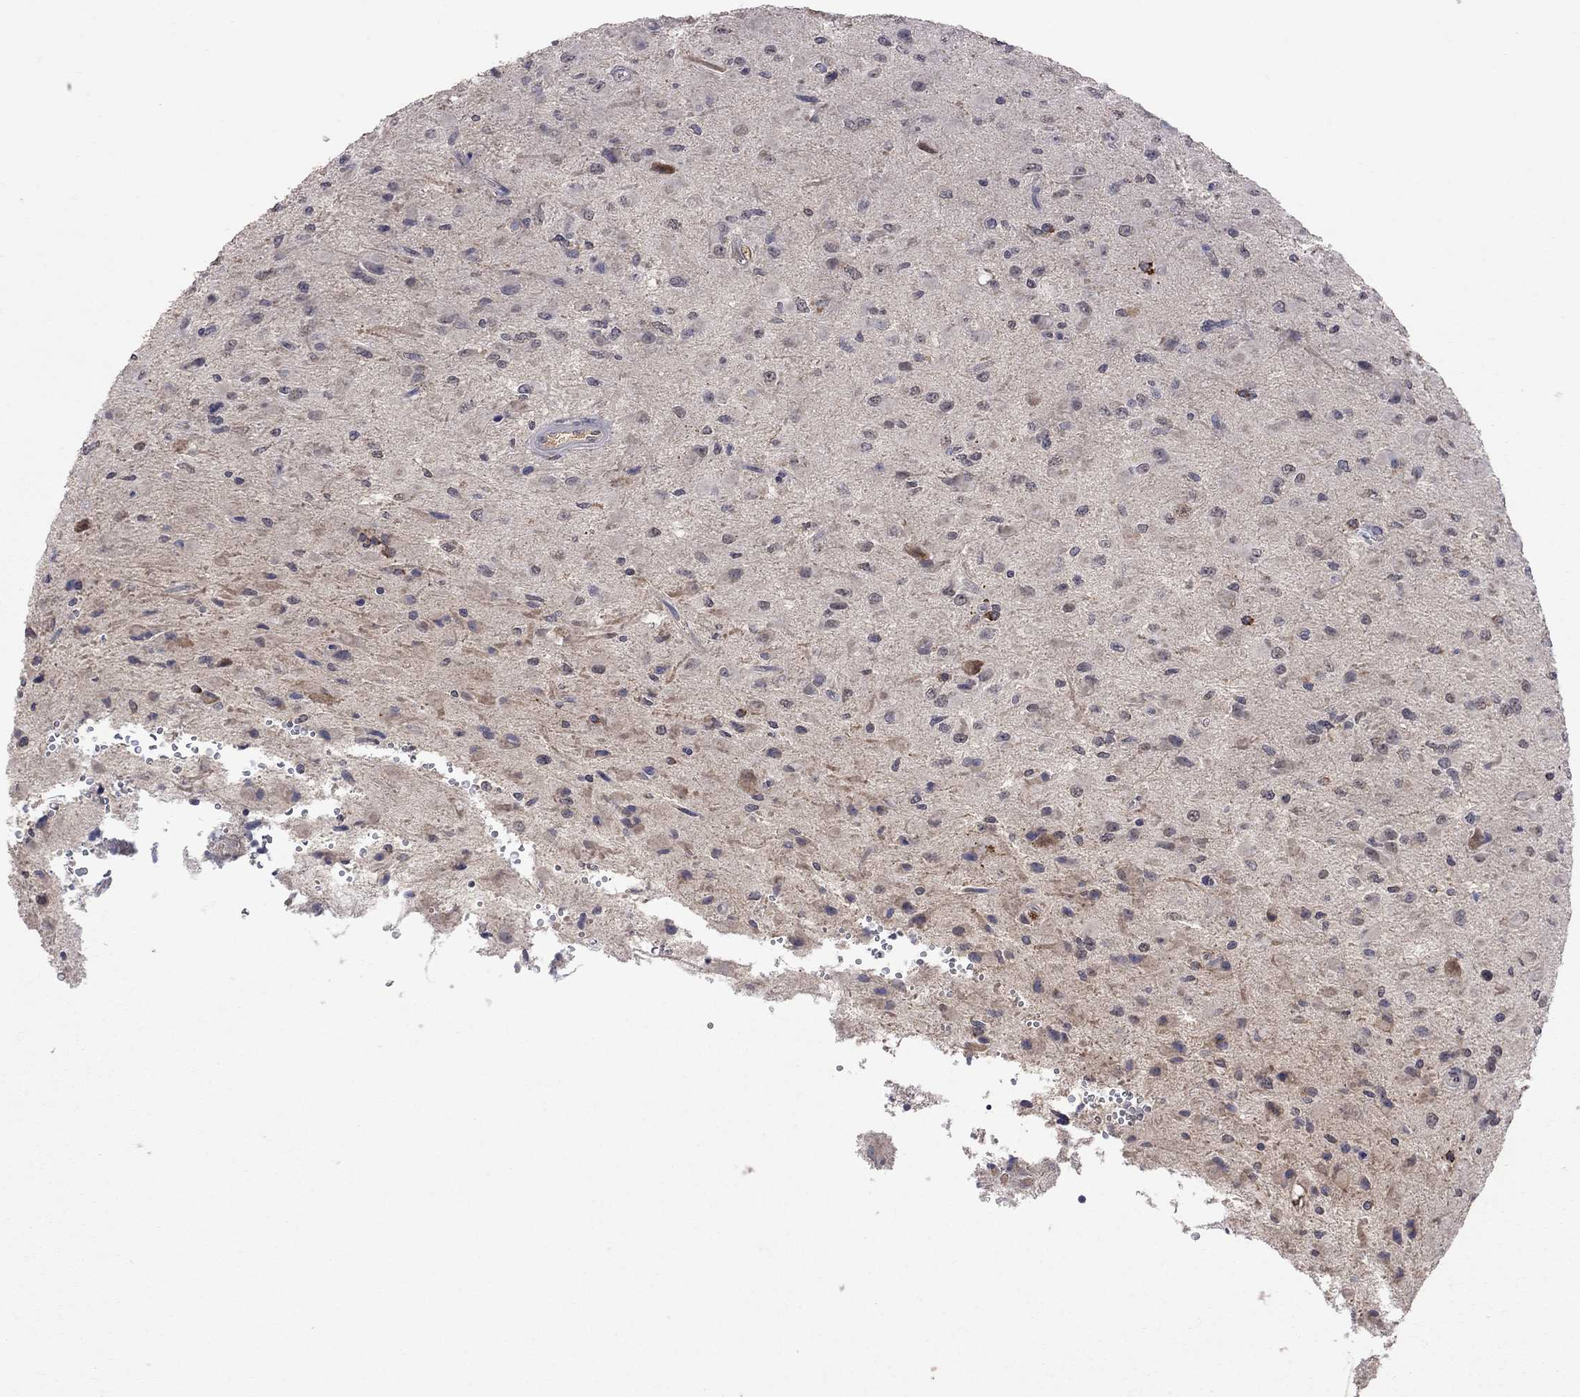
{"staining": {"intensity": "negative", "quantity": "none", "location": "none"}, "tissue": "glioma", "cell_type": "Tumor cells", "image_type": "cancer", "snomed": [{"axis": "morphology", "description": "Glioma, malignant, High grade"}, {"axis": "topography", "description": "Cerebral cortex"}], "caption": "A photomicrograph of human glioma is negative for staining in tumor cells.", "gene": "HTR6", "patient": {"sex": "male", "age": 35}}